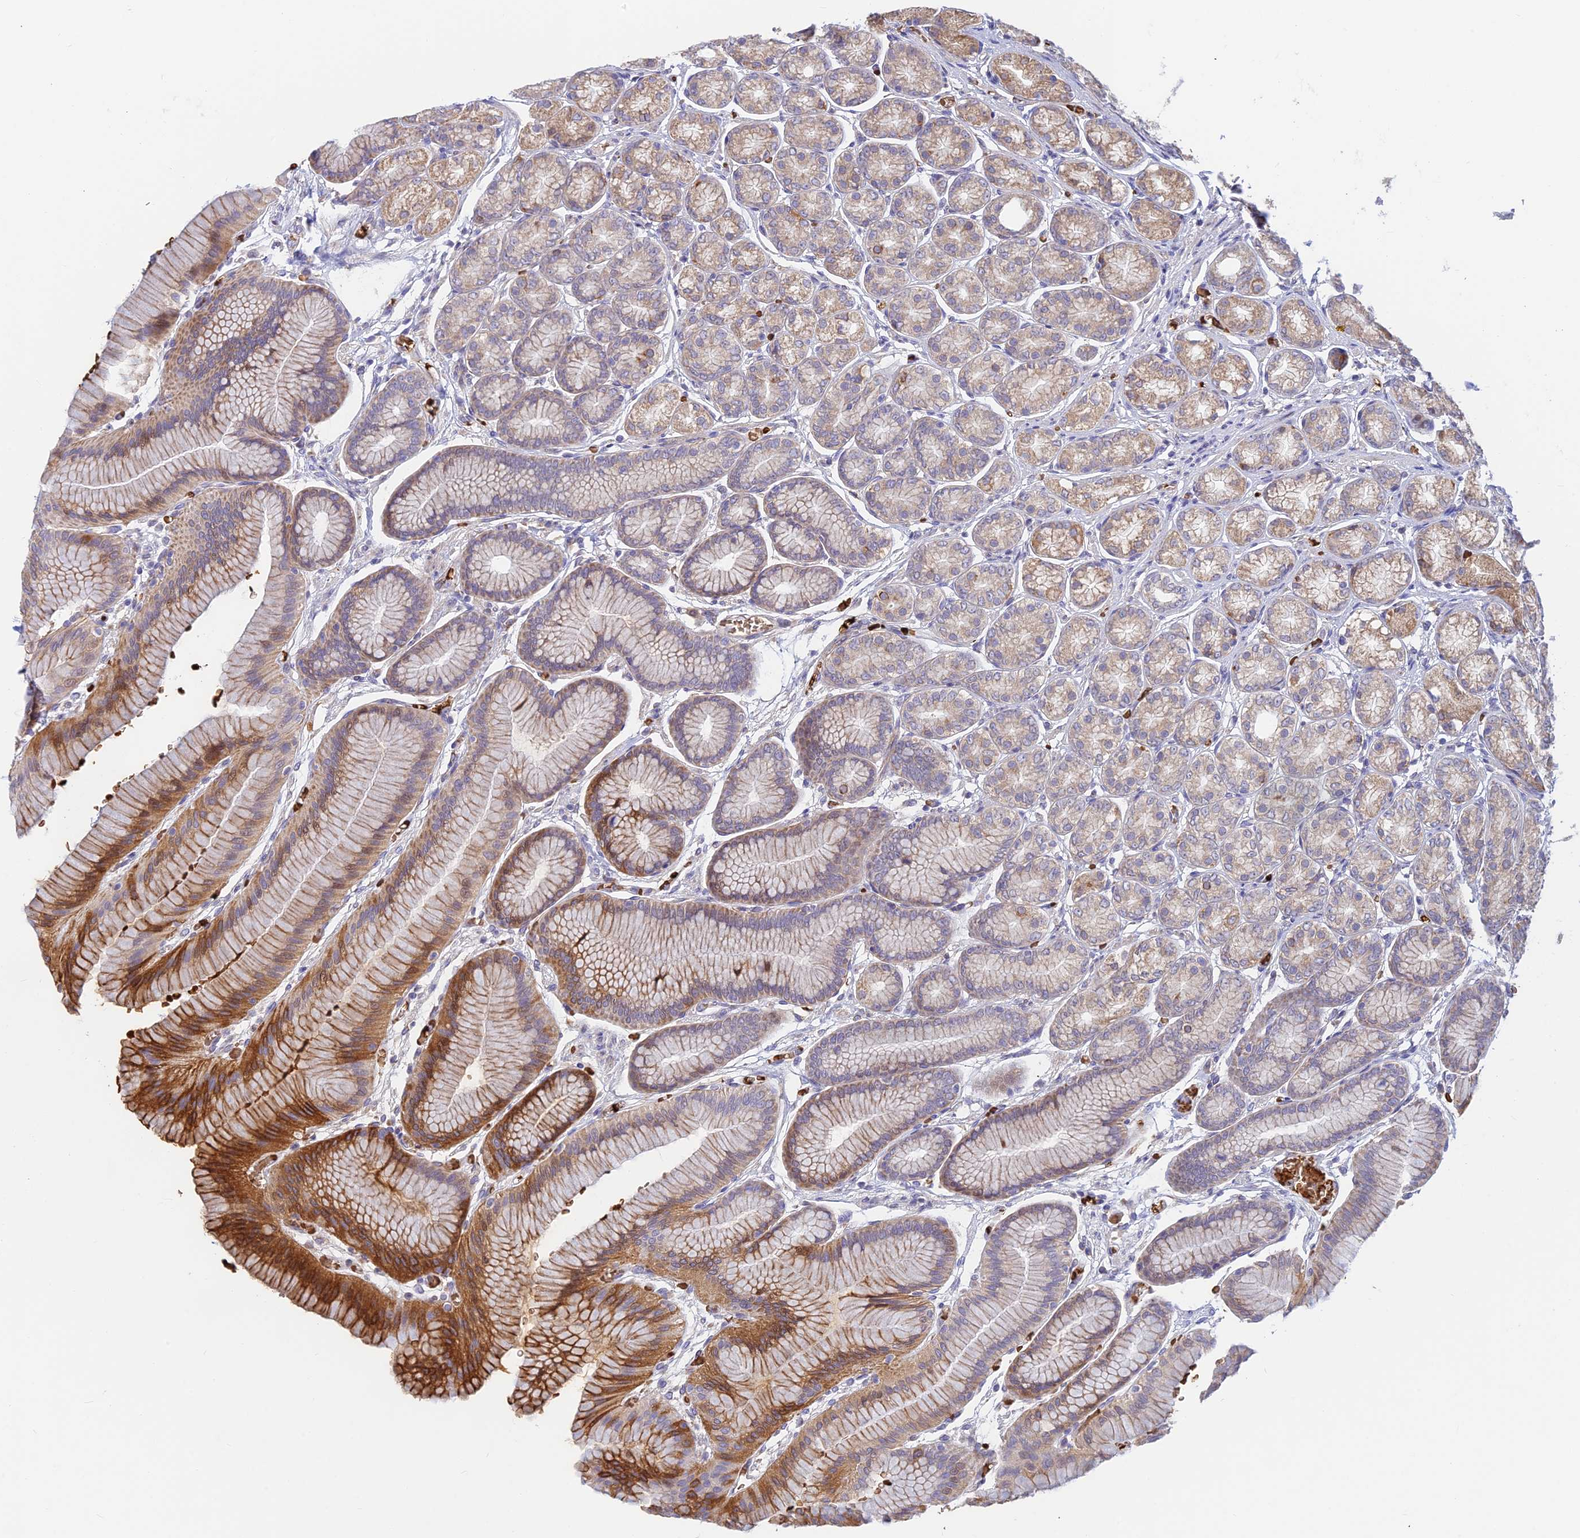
{"staining": {"intensity": "strong", "quantity": "<25%", "location": "cytoplasmic/membranous,nuclear"}, "tissue": "stomach", "cell_type": "Glandular cells", "image_type": "normal", "snomed": [{"axis": "morphology", "description": "Normal tissue, NOS"}, {"axis": "morphology", "description": "Adenocarcinoma, NOS"}, {"axis": "morphology", "description": "Adenocarcinoma, High grade"}, {"axis": "topography", "description": "Stomach, upper"}, {"axis": "topography", "description": "Stomach"}], "caption": "A brown stain shows strong cytoplasmic/membranous,nuclear staining of a protein in glandular cells of normal human stomach.", "gene": "UFSP2", "patient": {"sex": "female", "age": 65}}